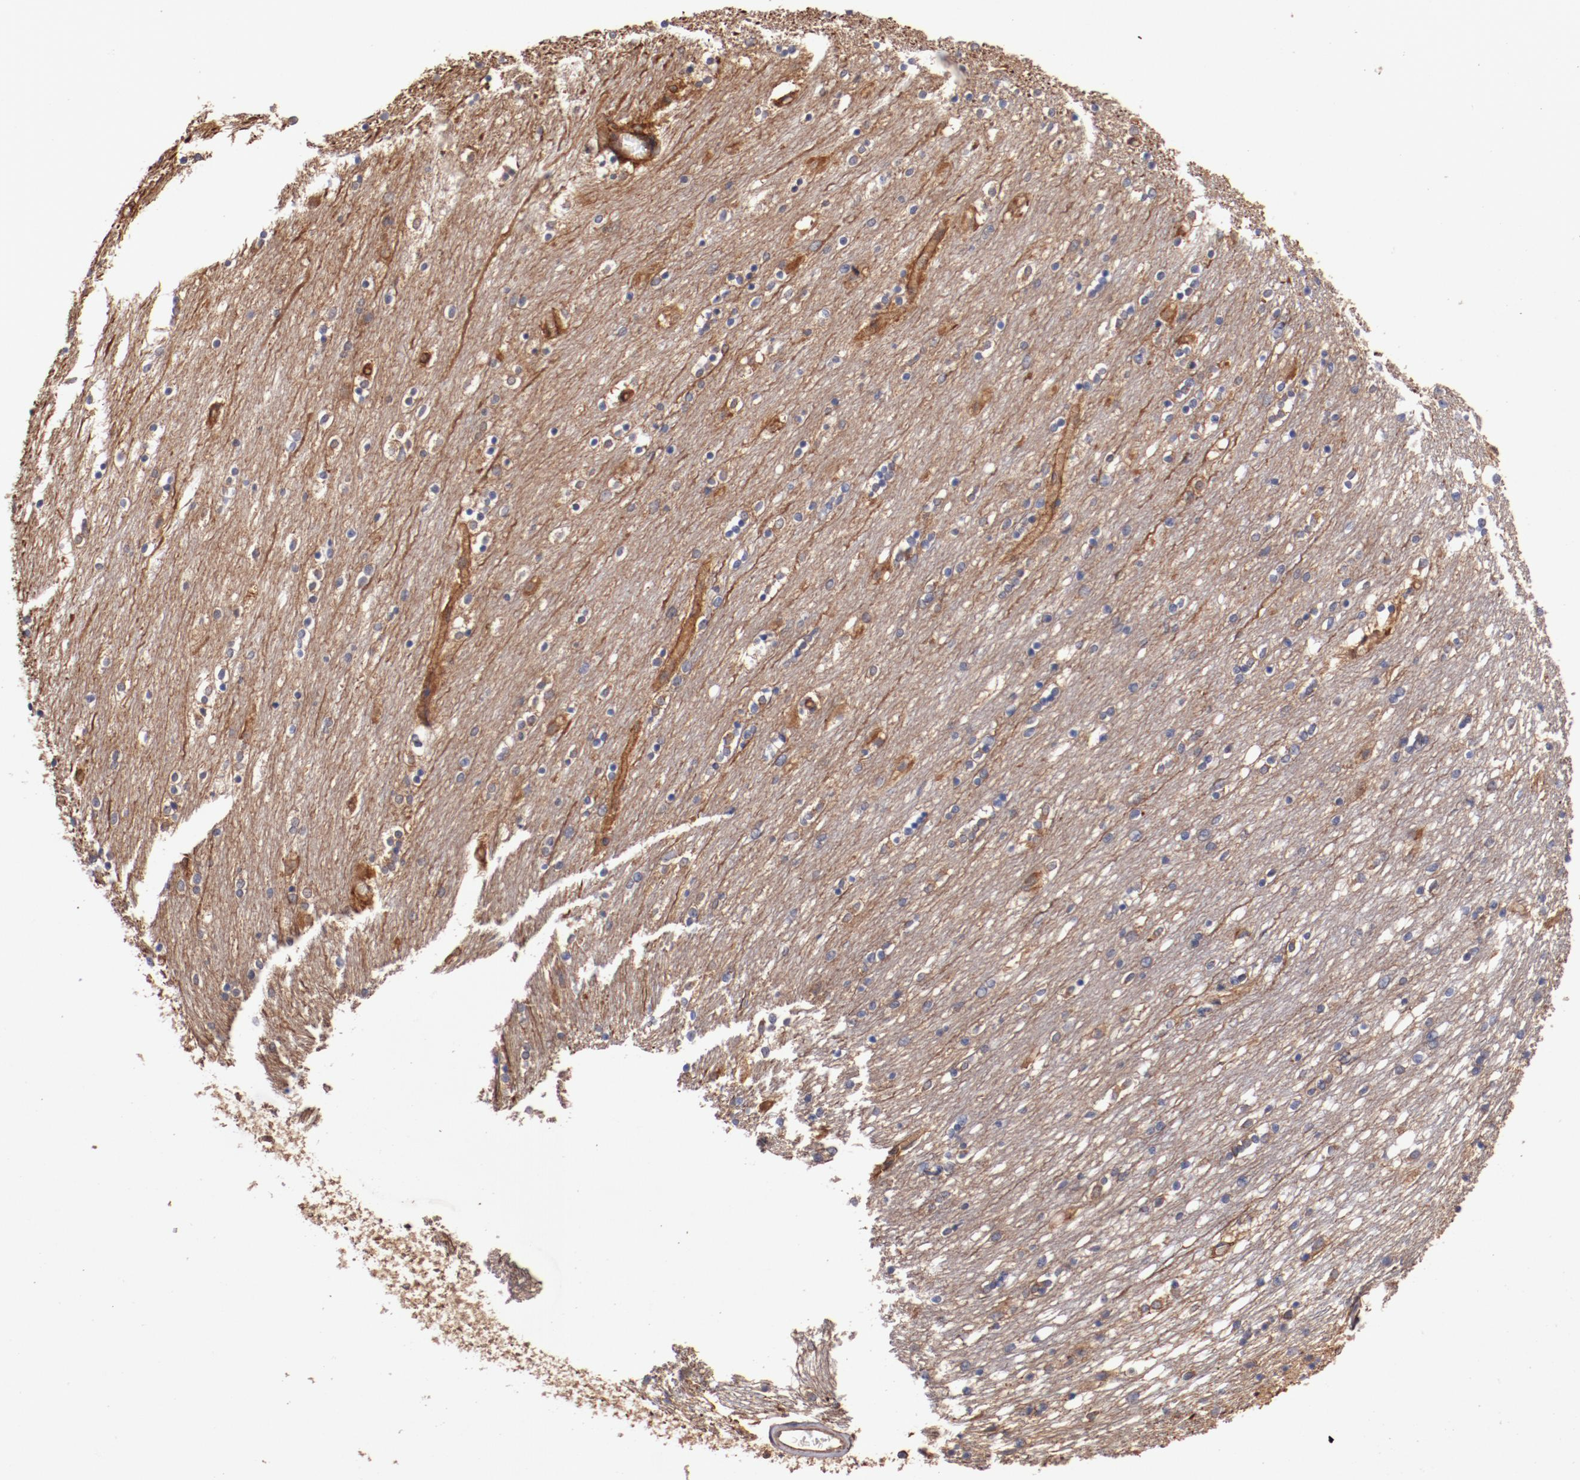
{"staining": {"intensity": "strong", "quantity": ">75%", "location": "cytoplasmic/membranous"}, "tissue": "caudate", "cell_type": "Glial cells", "image_type": "normal", "snomed": [{"axis": "morphology", "description": "Normal tissue, NOS"}, {"axis": "topography", "description": "Lateral ventricle wall"}], "caption": "Caudate stained with DAB IHC demonstrates high levels of strong cytoplasmic/membranous expression in approximately >75% of glial cells.", "gene": "TMOD3", "patient": {"sex": "female", "age": 54}}